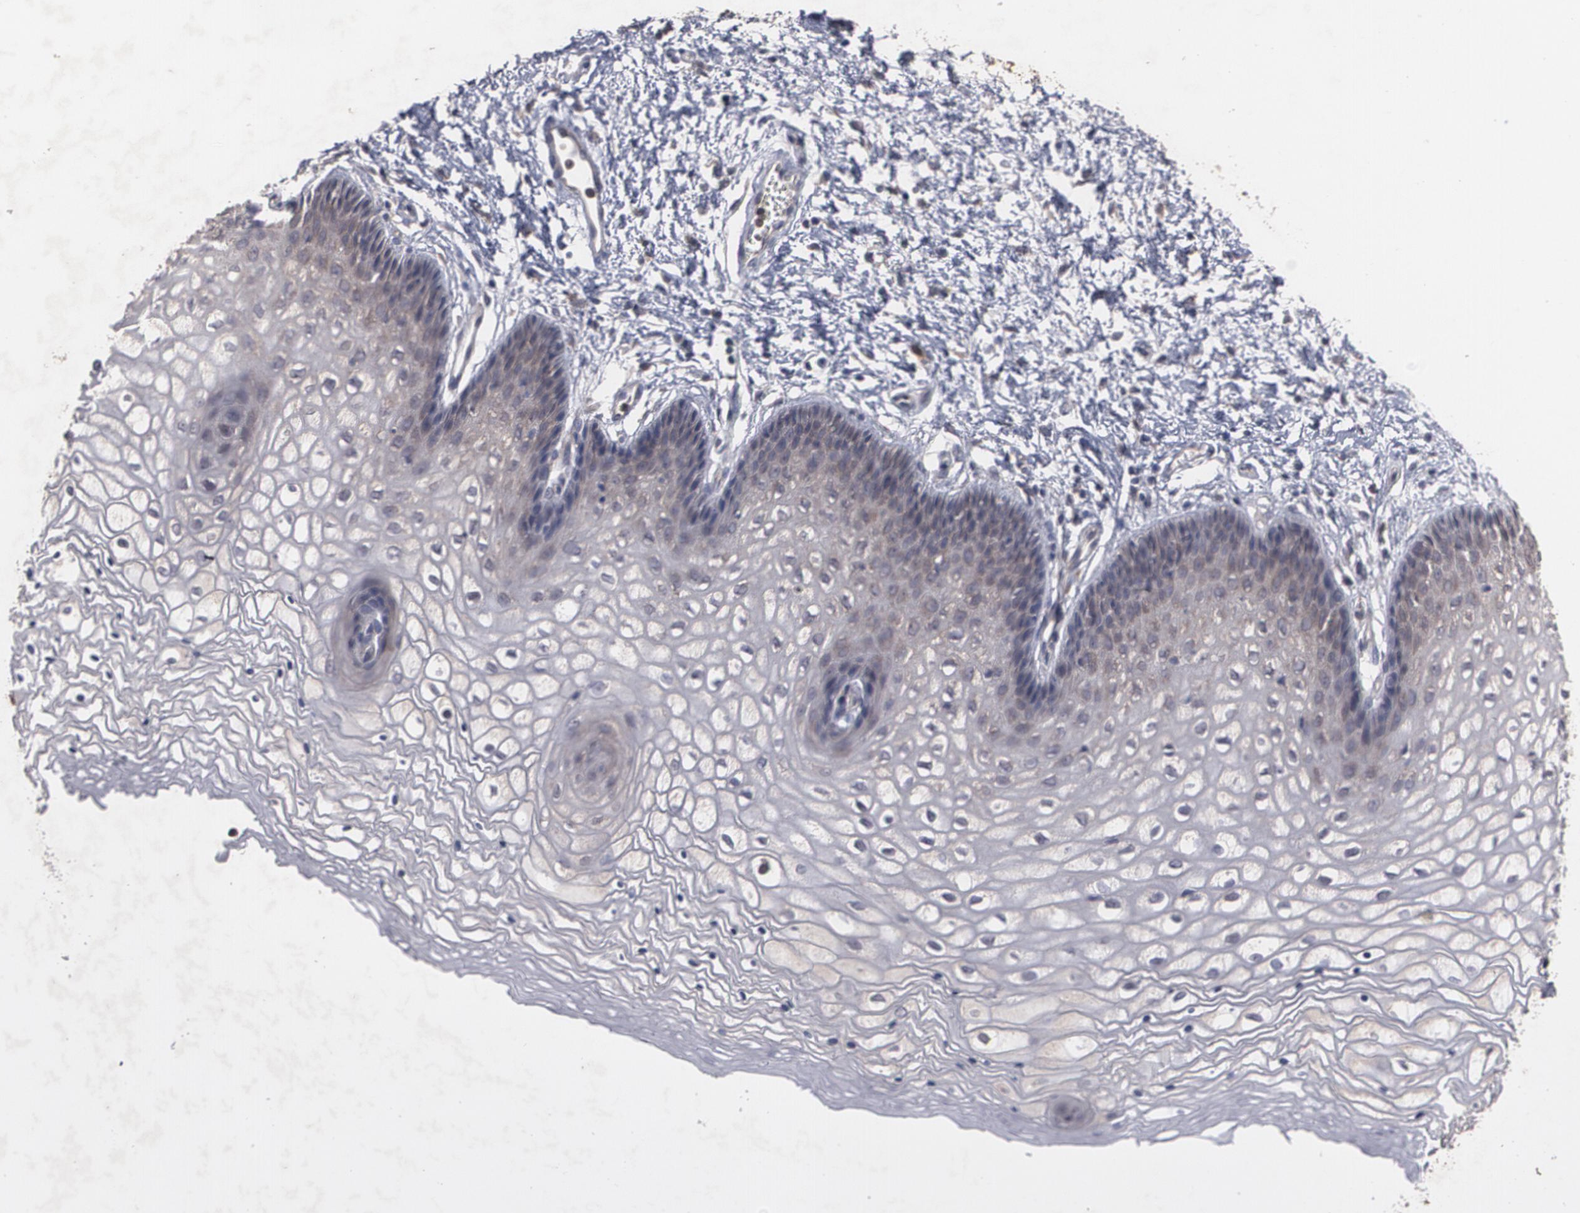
{"staining": {"intensity": "weak", "quantity": "<25%", "location": "cytoplasmic/membranous"}, "tissue": "vagina", "cell_type": "Squamous epithelial cells", "image_type": "normal", "snomed": [{"axis": "morphology", "description": "Normal tissue, NOS"}, {"axis": "topography", "description": "Vagina"}], "caption": "There is no significant positivity in squamous epithelial cells of vagina. The staining was performed using DAB to visualize the protein expression in brown, while the nuclei were stained in blue with hematoxylin (Magnification: 20x).", "gene": "HTT", "patient": {"sex": "female", "age": 34}}